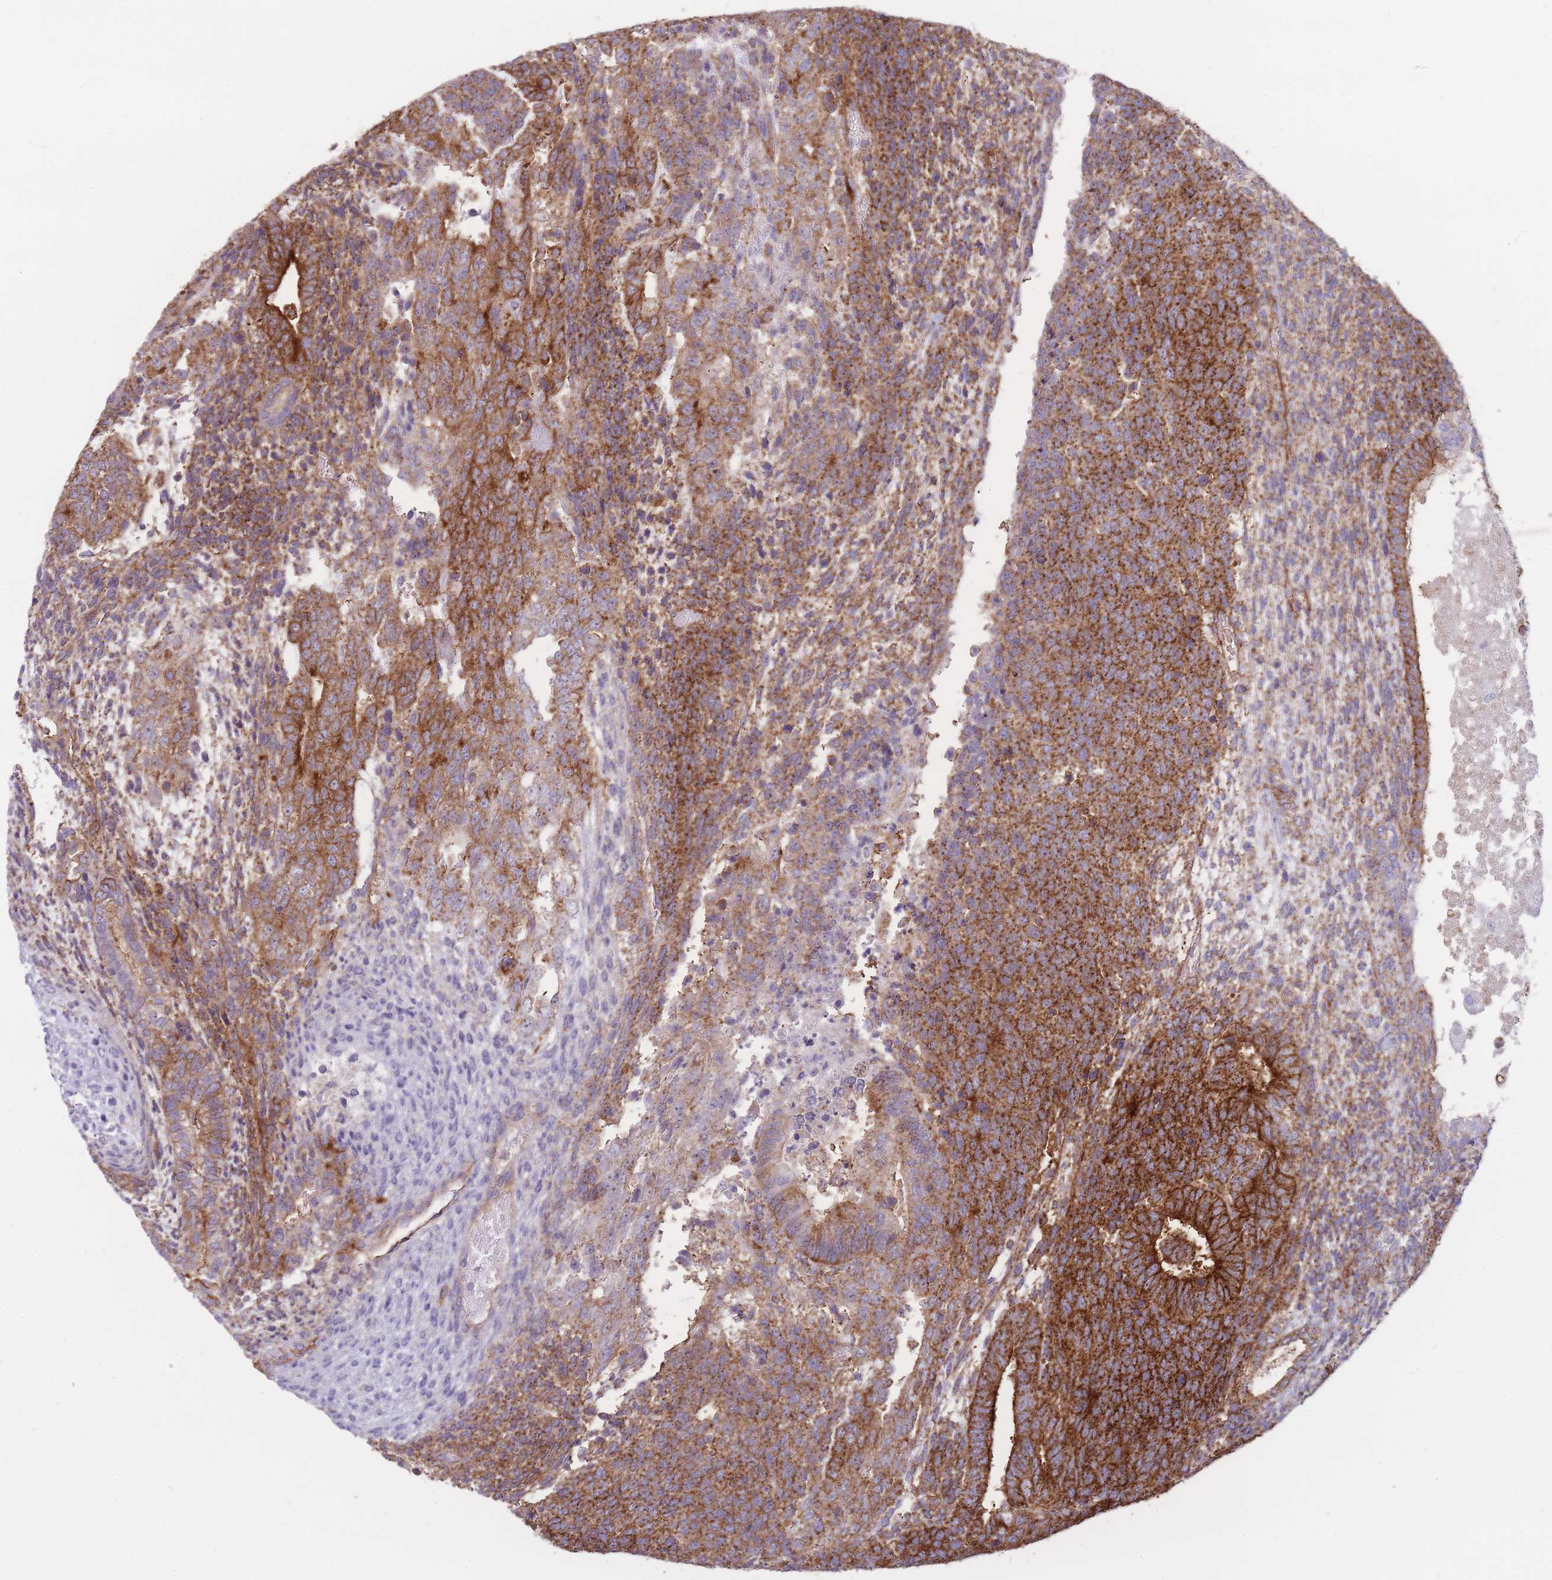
{"staining": {"intensity": "strong", "quantity": ">75%", "location": "cytoplasmic/membranous"}, "tissue": "testis cancer", "cell_type": "Tumor cells", "image_type": "cancer", "snomed": [{"axis": "morphology", "description": "Carcinoma, Embryonal, NOS"}, {"axis": "topography", "description": "Testis"}], "caption": "This image exhibits immunohistochemistry staining of testis cancer, with high strong cytoplasmic/membranous staining in about >75% of tumor cells.", "gene": "UTP14A", "patient": {"sex": "male", "age": 23}}